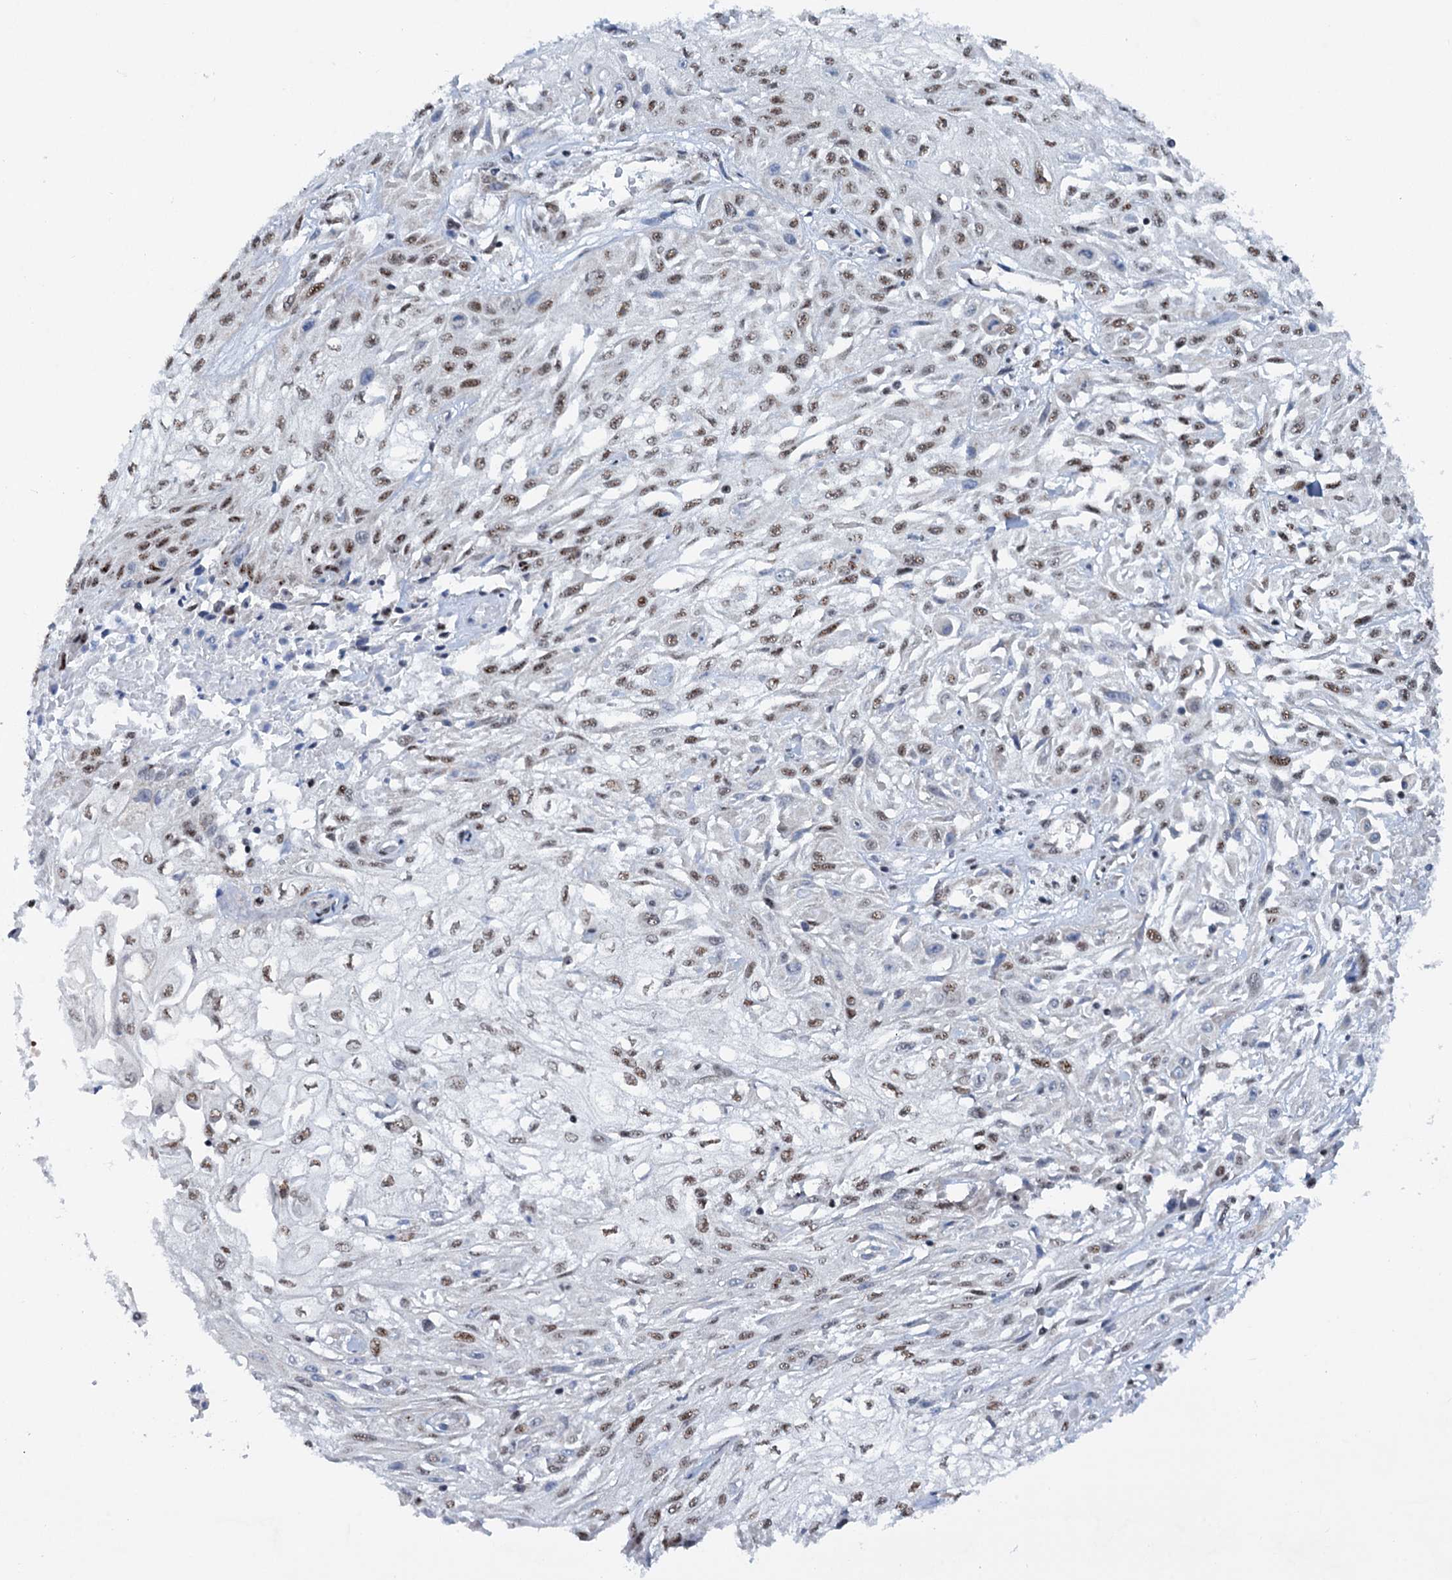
{"staining": {"intensity": "moderate", "quantity": ">75%", "location": "nuclear"}, "tissue": "skin cancer", "cell_type": "Tumor cells", "image_type": "cancer", "snomed": [{"axis": "morphology", "description": "Squamous cell carcinoma, NOS"}, {"axis": "morphology", "description": "Squamous cell carcinoma, metastatic, NOS"}, {"axis": "topography", "description": "Skin"}, {"axis": "topography", "description": "Lymph node"}], "caption": "Skin metastatic squamous cell carcinoma stained for a protein shows moderate nuclear positivity in tumor cells.", "gene": "SREK1", "patient": {"sex": "male", "age": 75}}